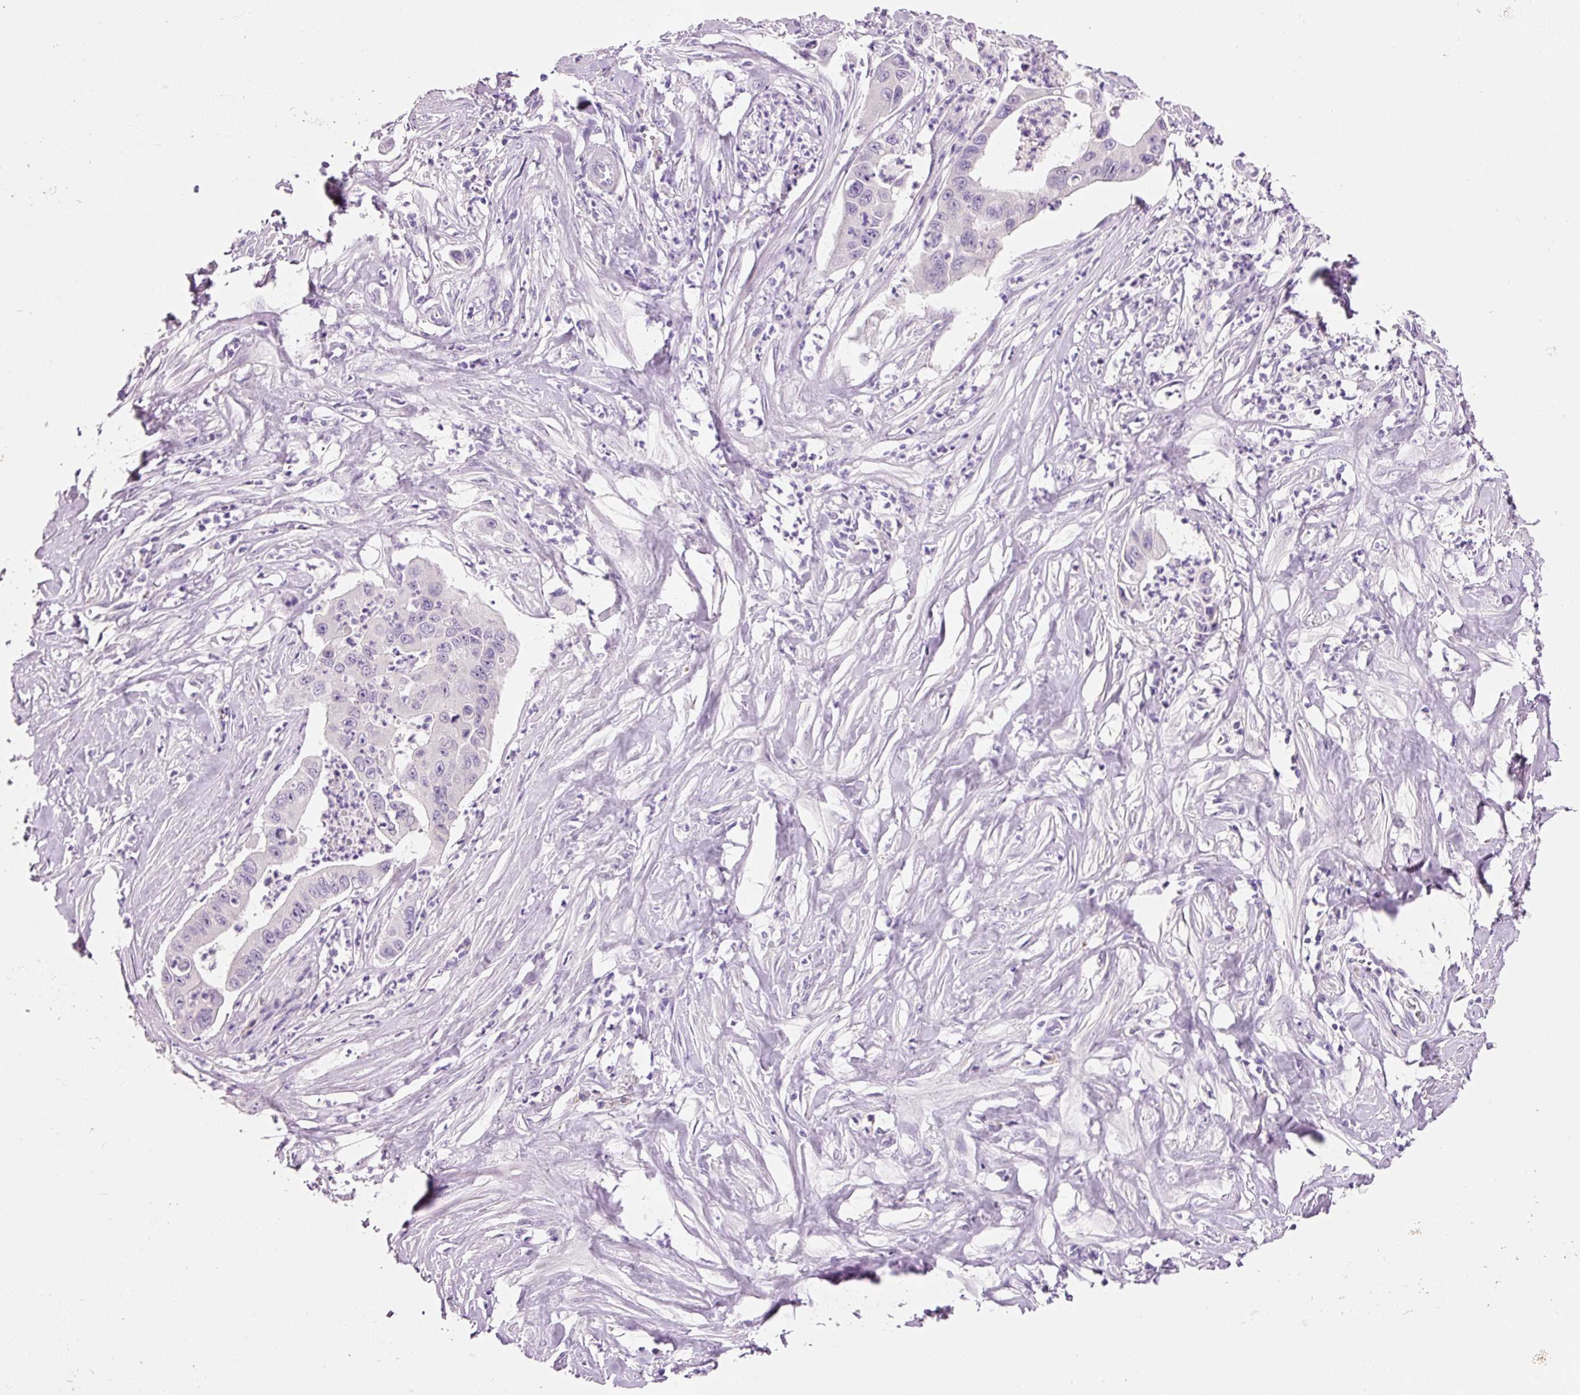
{"staining": {"intensity": "negative", "quantity": "none", "location": "none"}, "tissue": "pancreatic cancer", "cell_type": "Tumor cells", "image_type": "cancer", "snomed": [{"axis": "morphology", "description": "Adenocarcinoma, NOS"}, {"axis": "topography", "description": "Pancreas"}], "caption": "Adenocarcinoma (pancreatic) was stained to show a protein in brown. There is no significant staining in tumor cells. Brightfield microscopy of immunohistochemistry (IHC) stained with DAB (brown) and hematoxylin (blue), captured at high magnification.", "gene": "TENT5C", "patient": {"sex": "male", "age": 73}}